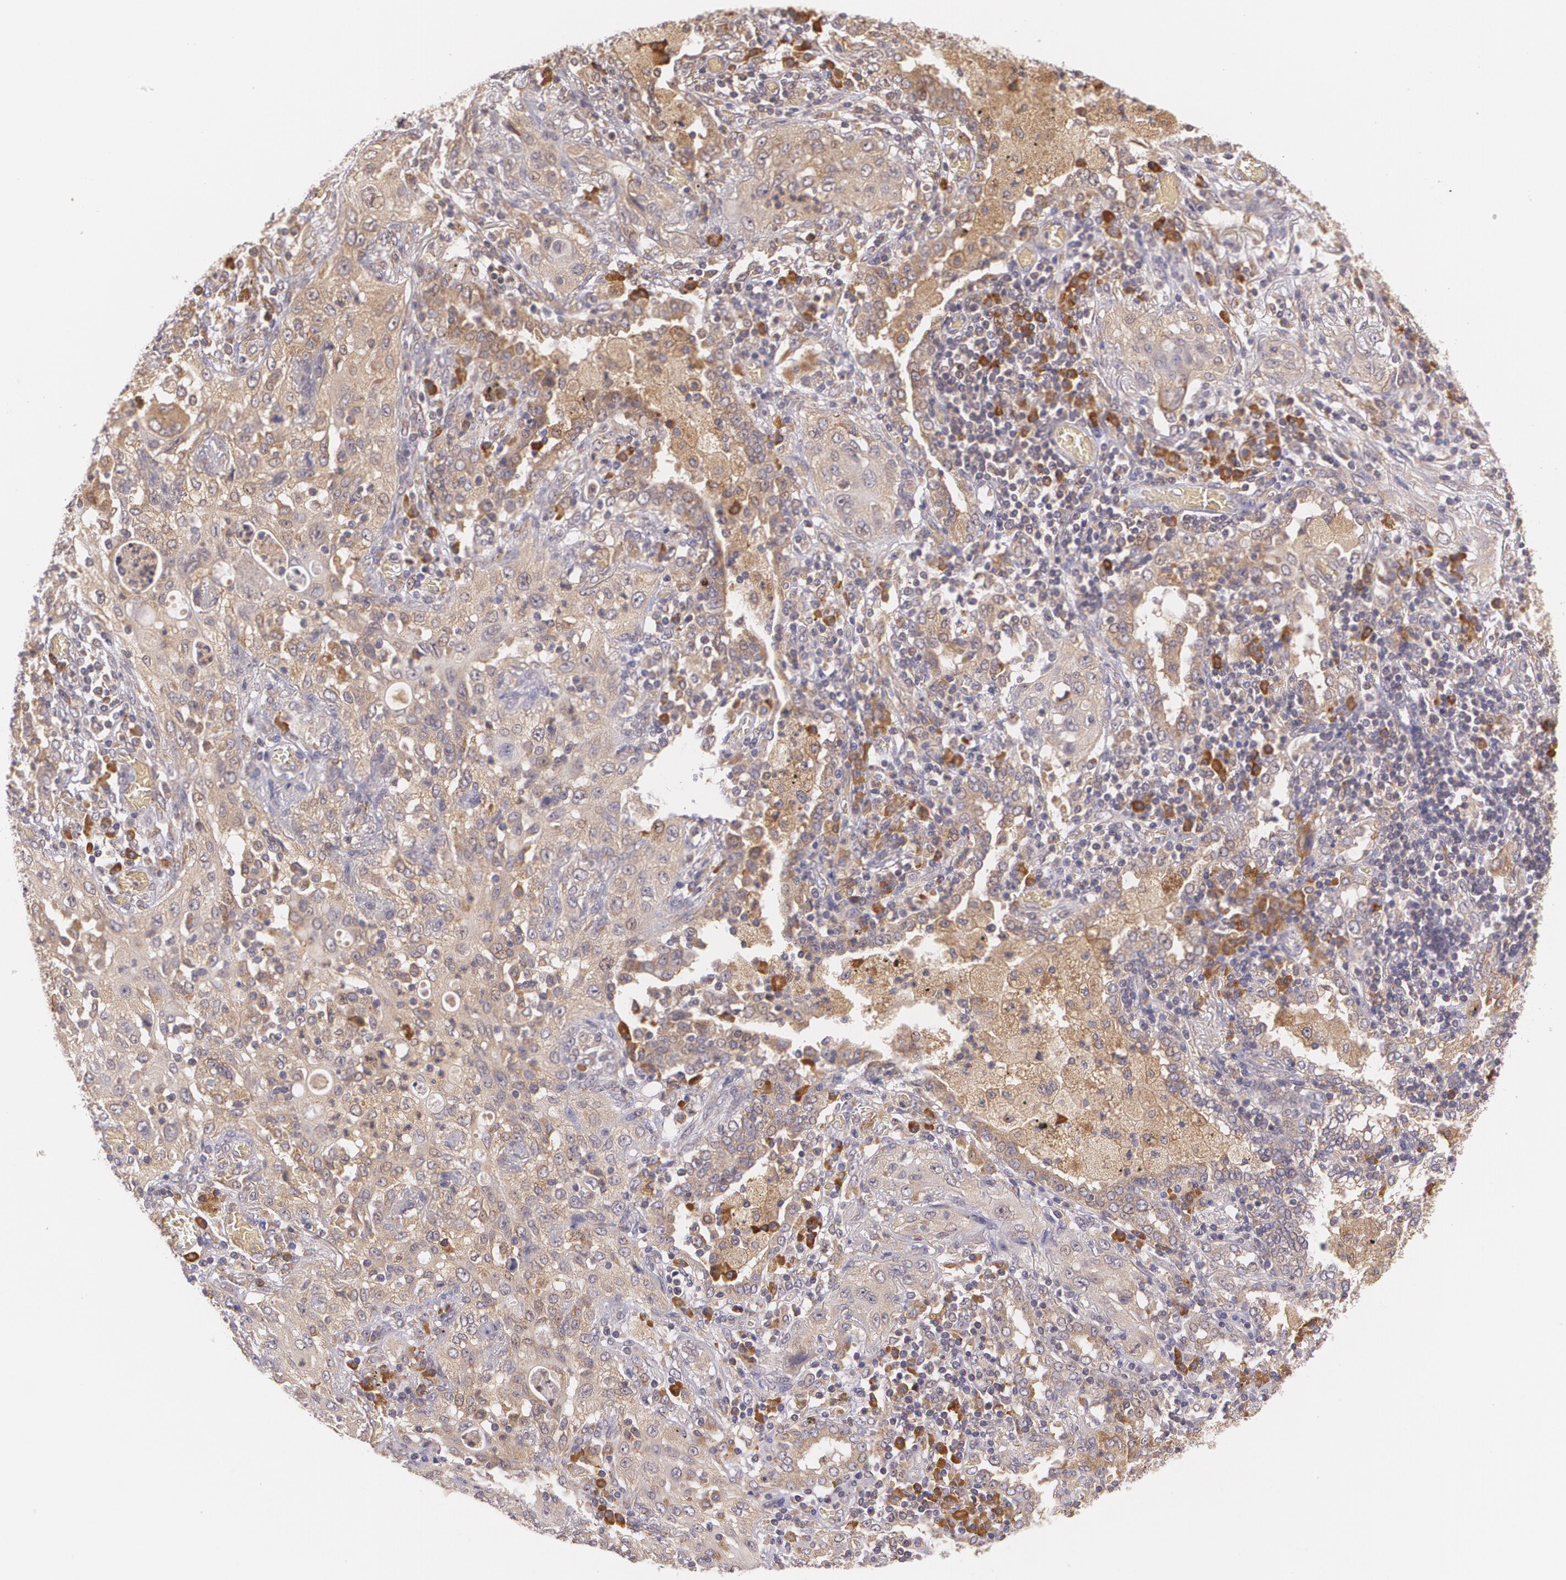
{"staining": {"intensity": "weak", "quantity": ">75%", "location": "cytoplasmic/membranous"}, "tissue": "lung cancer", "cell_type": "Tumor cells", "image_type": "cancer", "snomed": [{"axis": "morphology", "description": "Squamous cell carcinoma, NOS"}, {"axis": "topography", "description": "Lung"}], "caption": "An immunohistochemistry micrograph of neoplastic tissue is shown. Protein staining in brown labels weak cytoplasmic/membranous positivity in squamous cell carcinoma (lung) within tumor cells.", "gene": "CCL17", "patient": {"sex": "female", "age": 47}}